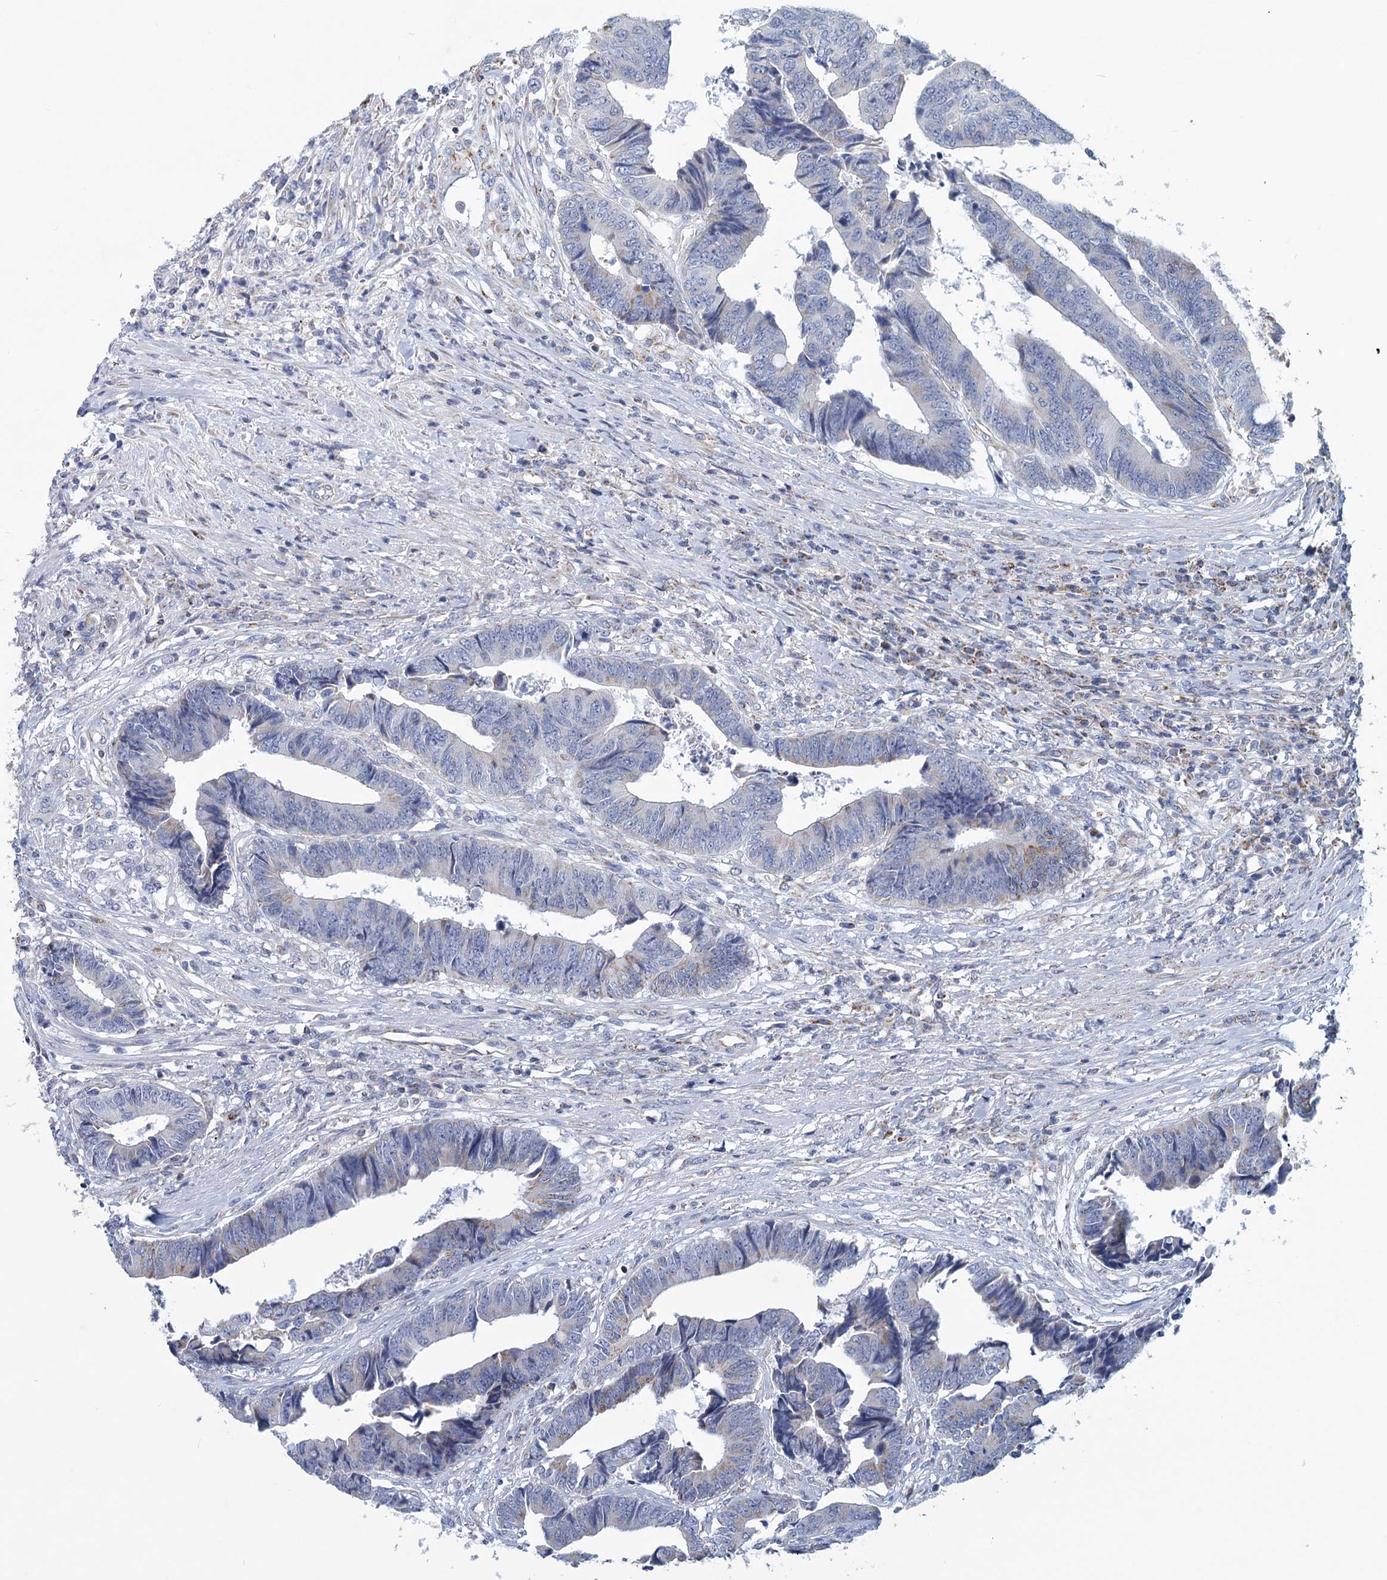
{"staining": {"intensity": "negative", "quantity": "none", "location": "none"}, "tissue": "colorectal cancer", "cell_type": "Tumor cells", "image_type": "cancer", "snomed": [{"axis": "morphology", "description": "Adenocarcinoma, NOS"}, {"axis": "topography", "description": "Rectum"}], "caption": "An immunohistochemistry (IHC) photomicrograph of colorectal cancer is shown. There is no staining in tumor cells of colorectal cancer.", "gene": "NDUFC2", "patient": {"sex": "male", "age": 84}}